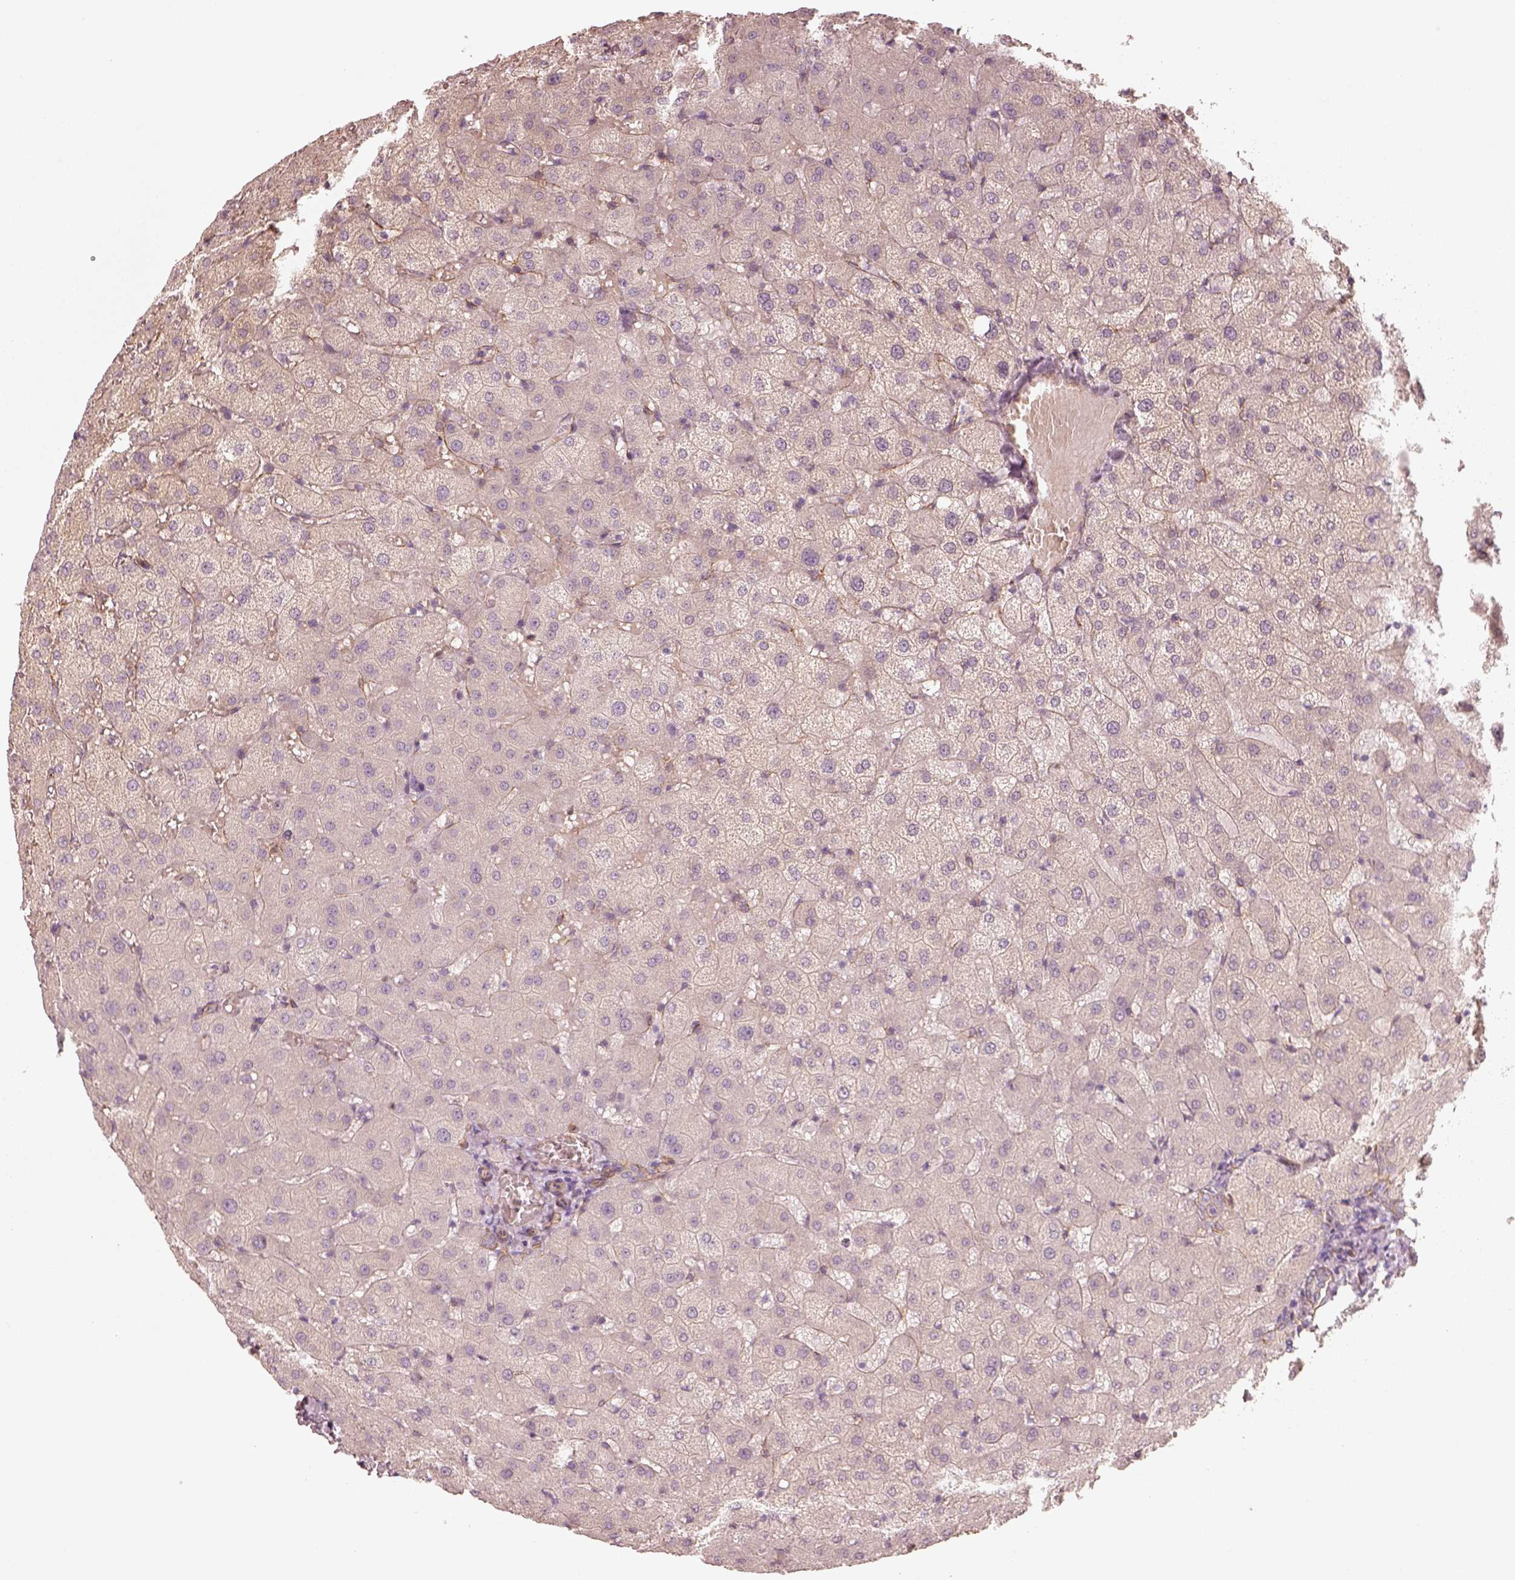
{"staining": {"intensity": "weak", "quantity": "25%-75%", "location": "cytoplasmic/membranous"}, "tissue": "liver", "cell_type": "Cholangiocytes", "image_type": "normal", "snomed": [{"axis": "morphology", "description": "Normal tissue, NOS"}, {"axis": "topography", "description": "Liver"}], "caption": "Immunohistochemical staining of unremarkable liver exhibits 25%-75% levels of weak cytoplasmic/membranous protein staining in about 25%-75% of cholangiocytes.", "gene": "CRYM", "patient": {"sex": "female", "age": 50}}